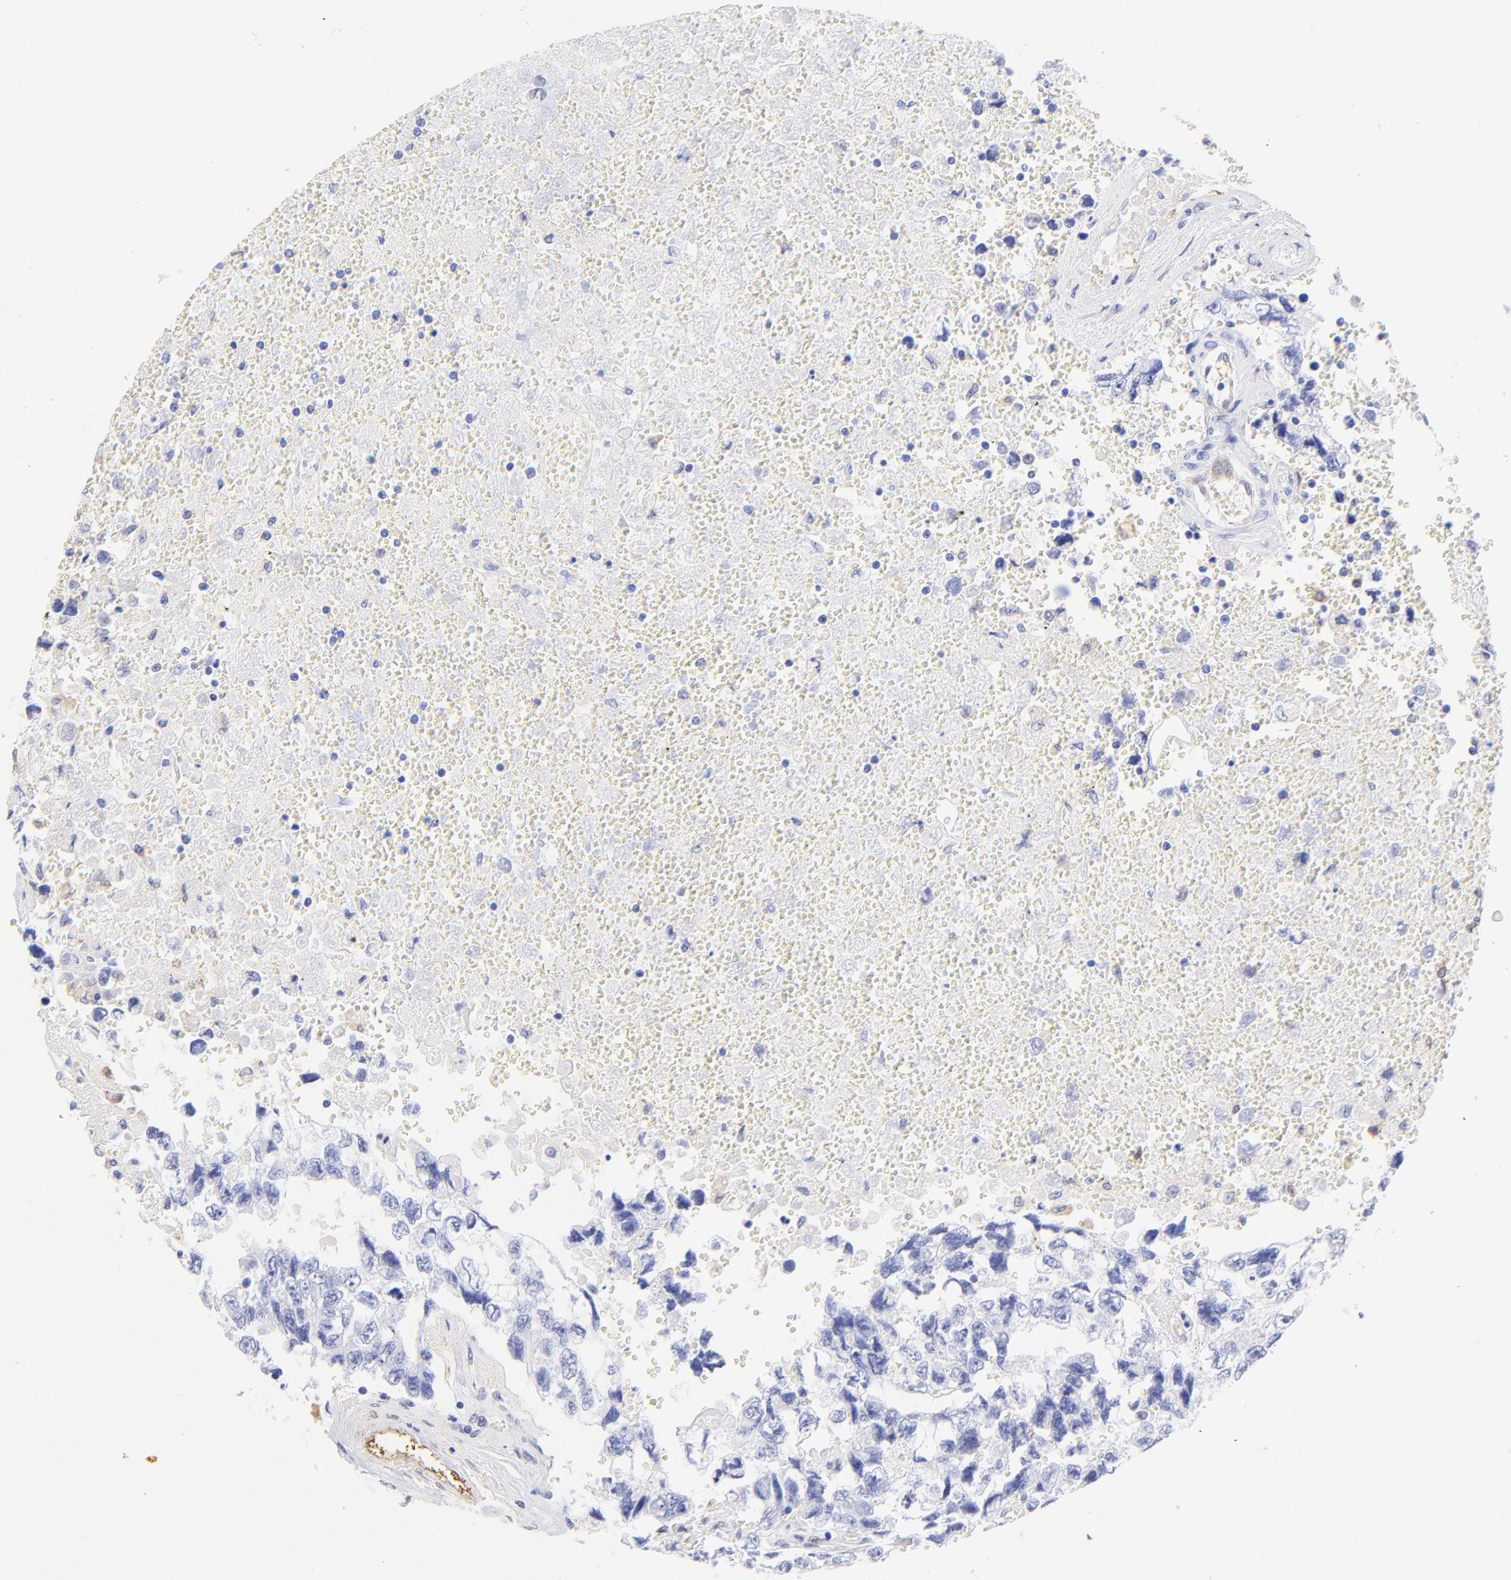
{"staining": {"intensity": "negative", "quantity": "none", "location": "none"}, "tissue": "testis cancer", "cell_type": "Tumor cells", "image_type": "cancer", "snomed": [{"axis": "morphology", "description": "Carcinoma, Embryonal, NOS"}, {"axis": "topography", "description": "Testis"}], "caption": "Immunohistochemical staining of human testis embryonal carcinoma shows no significant staining in tumor cells. (DAB (3,3'-diaminobenzidine) immunohistochemistry, high magnification).", "gene": "ALDH1A1", "patient": {"sex": "male", "age": 31}}